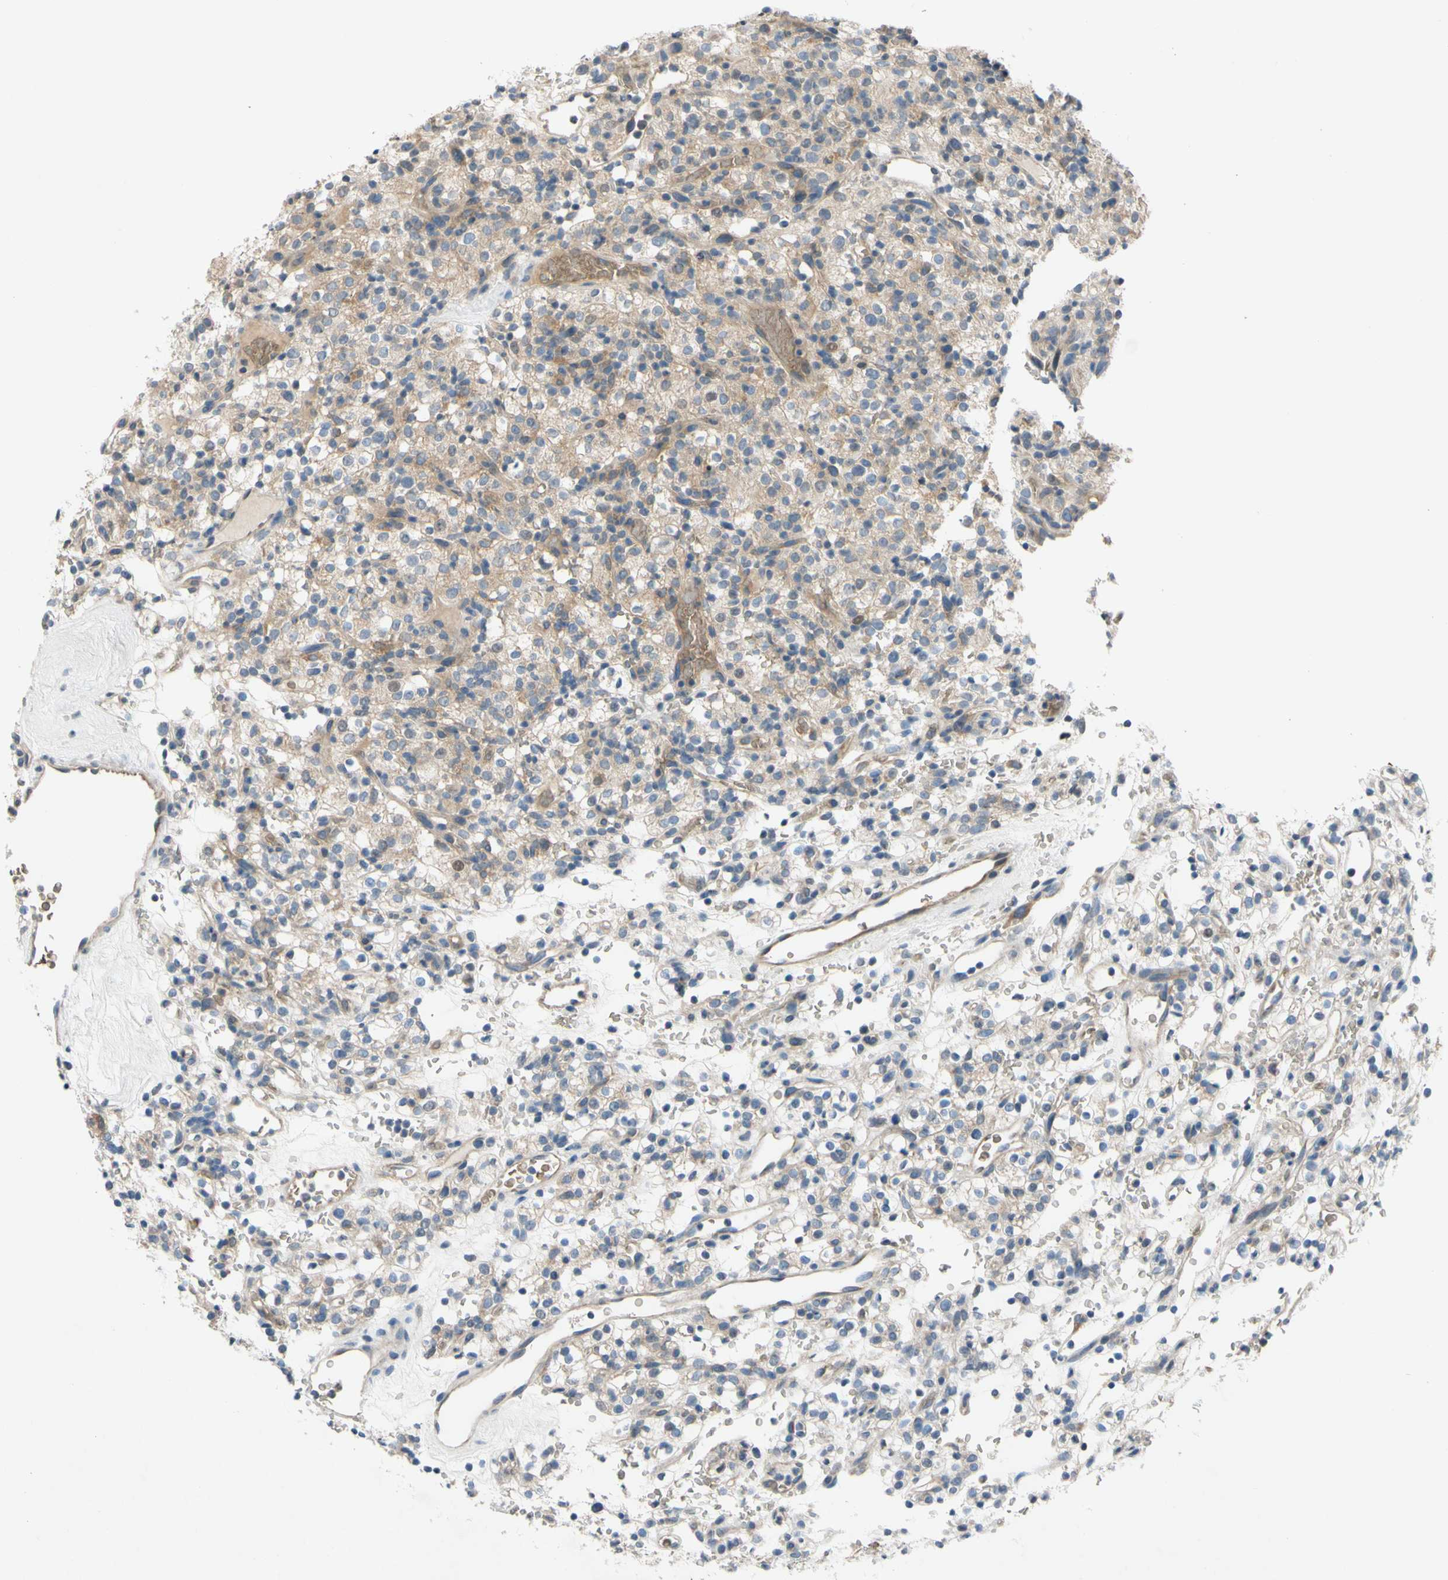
{"staining": {"intensity": "weak", "quantity": ">75%", "location": "cytoplasmic/membranous"}, "tissue": "renal cancer", "cell_type": "Tumor cells", "image_type": "cancer", "snomed": [{"axis": "morphology", "description": "Normal tissue, NOS"}, {"axis": "morphology", "description": "Adenocarcinoma, NOS"}, {"axis": "topography", "description": "Kidney"}], "caption": "This micrograph reveals immunohistochemistry (IHC) staining of human renal cancer (adenocarcinoma), with low weak cytoplasmic/membranous positivity in approximately >75% of tumor cells.", "gene": "ADD2", "patient": {"sex": "female", "age": 72}}